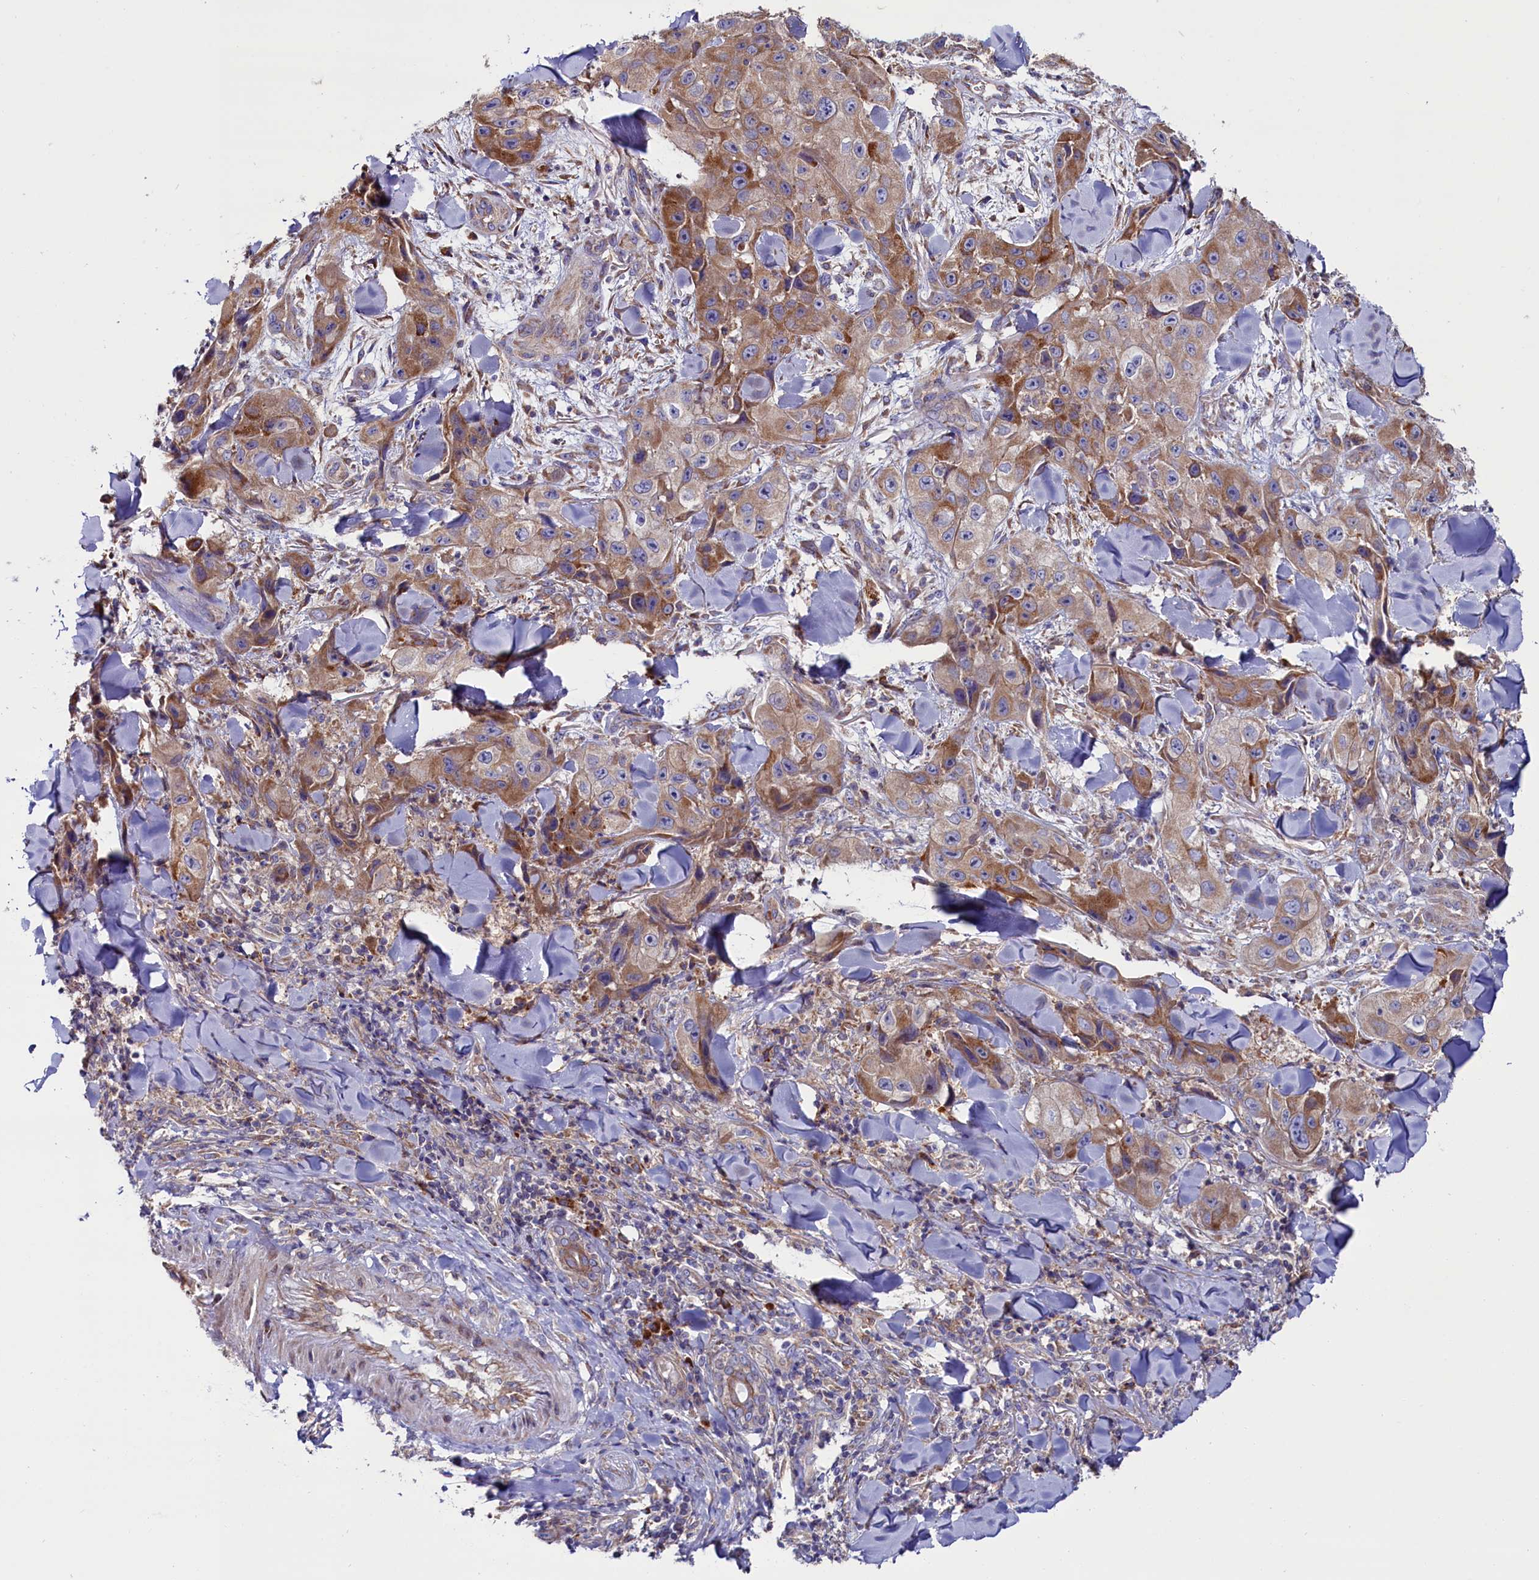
{"staining": {"intensity": "moderate", "quantity": "25%-75%", "location": "cytoplasmic/membranous"}, "tissue": "skin cancer", "cell_type": "Tumor cells", "image_type": "cancer", "snomed": [{"axis": "morphology", "description": "Squamous cell carcinoma, NOS"}, {"axis": "topography", "description": "Skin"}, {"axis": "topography", "description": "Subcutis"}], "caption": "Immunohistochemistry (DAB) staining of human skin squamous cell carcinoma exhibits moderate cytoplasmic/membranous protein staining in approximately 25%-75% of tumor cells.", "gene": "ZSWIM1", "patient": {"sex": "male", "age": 73}}